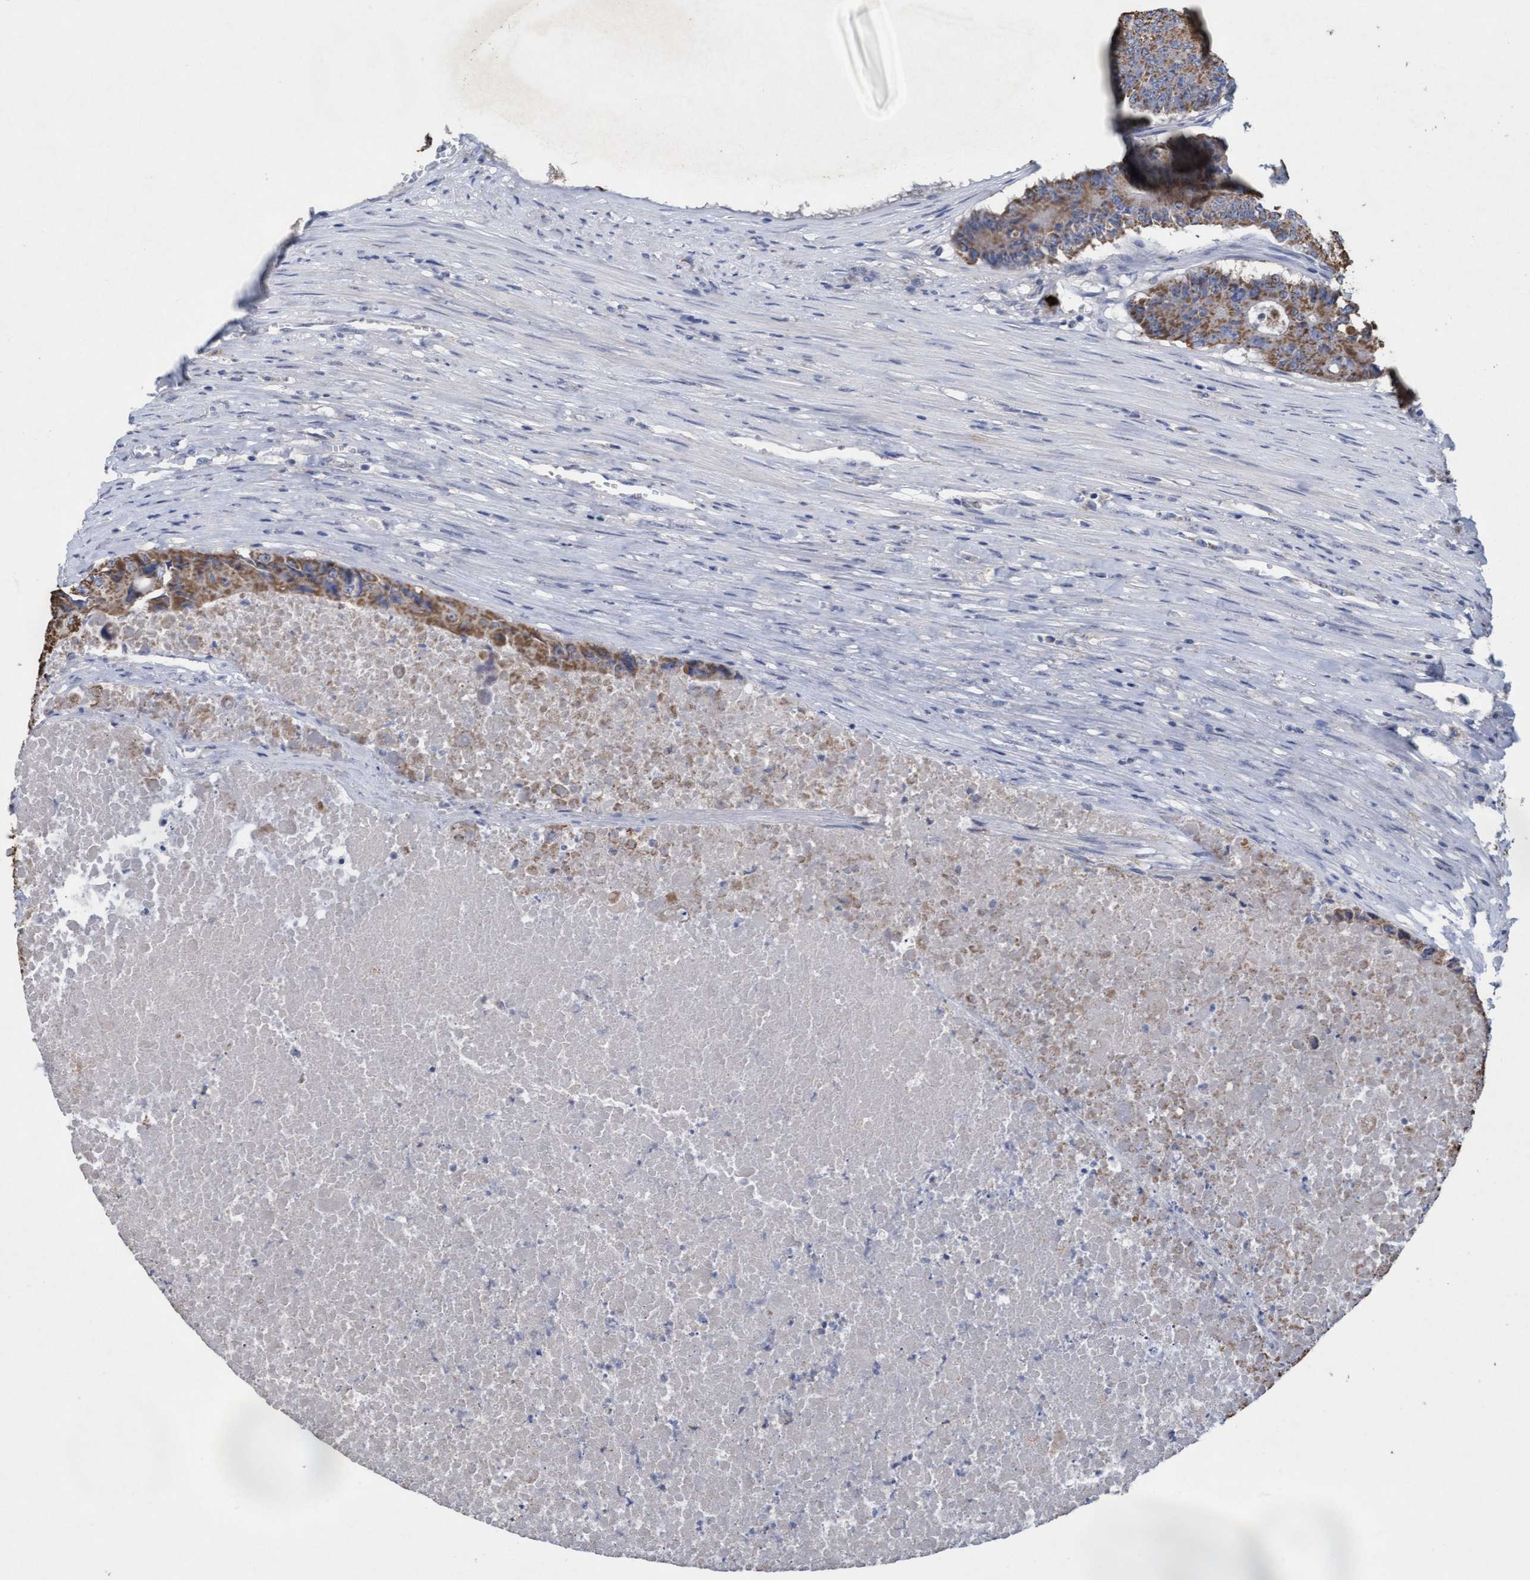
{"staining": {"intensity": "moderate", "quantity": ">75%", "location": "cytoplasmic/membranous"}, "tissue": "colorectal cancer", "cell_type": "Tumor cells", "image_type": "cancer", "snomed": [{"axis": "morphology", "description": "Adenocarcinoma, NOS"}, {"axis": "topography", "description": "Colon"}], "caption": "An immunohistochemistry photomicrograph of neoplastic tissue is shown. Protein staining in brown labels moderate cytoplasmic/membranous positivity in colorectal adenocarcinoma within tumor cells.", "gene": "VSIG8", "patient": {"sex": "male", "age": 87}}